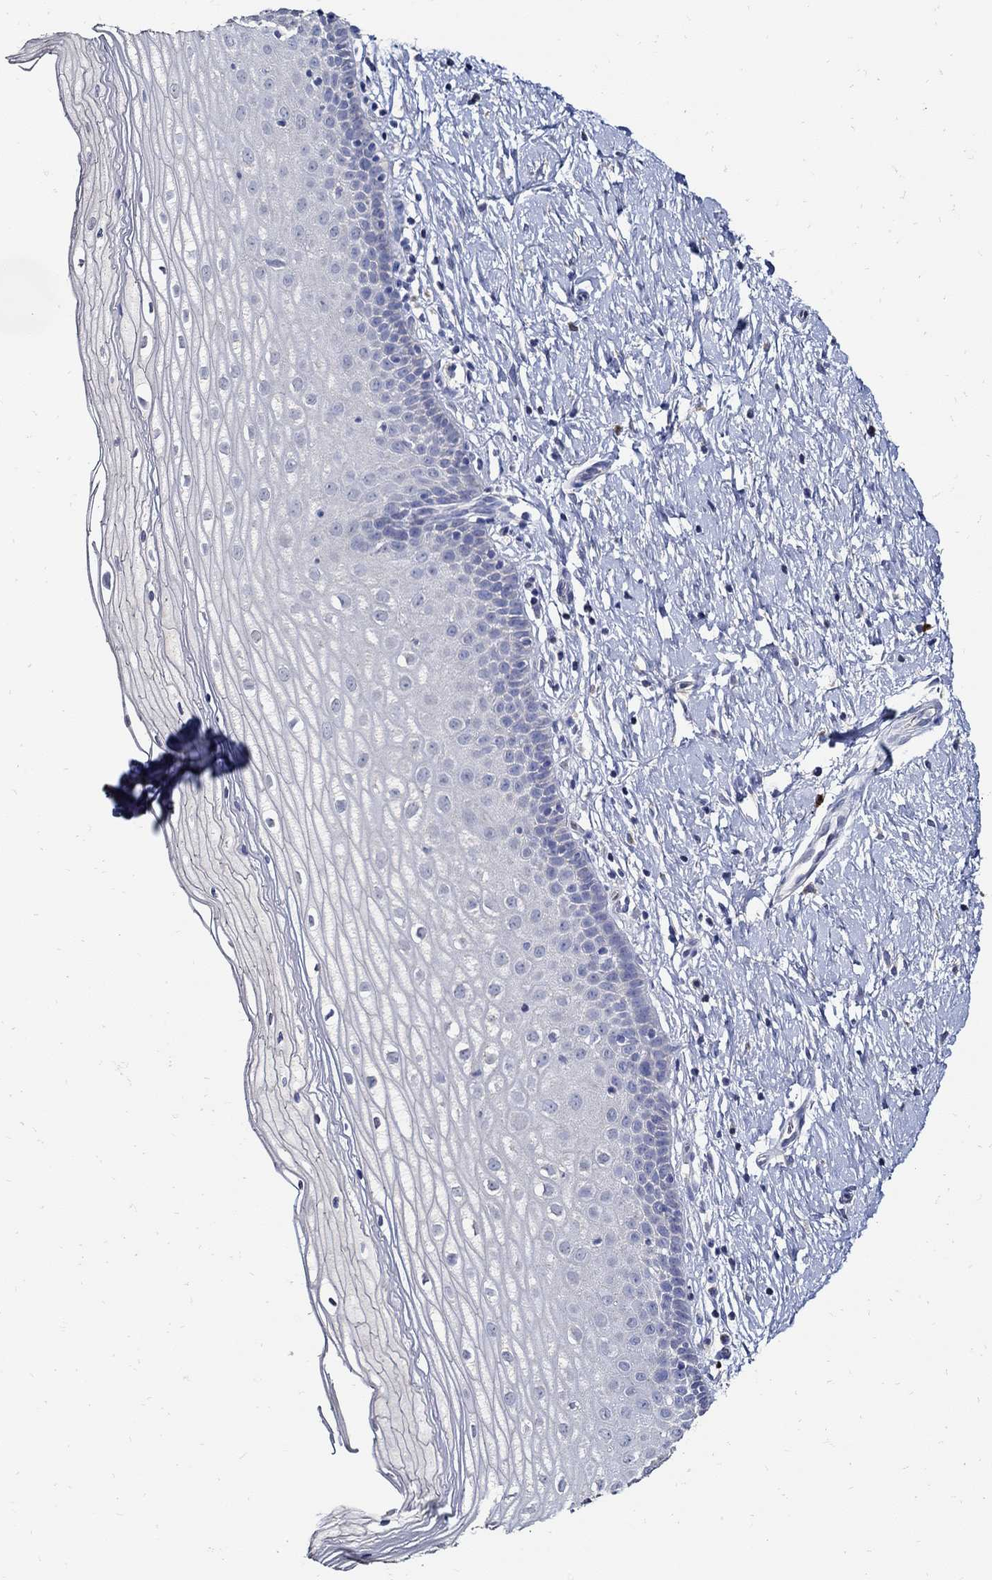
{"staining": {"intensity": "negative", "quantity": "none", "location": "none"}, "tissue": "cervix", "cell_type": "Squamous epithelial cells", "image_type": "normal", "snomed": [{"axis": "morphology", "description": "Normal tissue, NOS"}, {"axis": "topography", "description": "Cervix"}], "caption": "IHC image of benign cervix stained for a protein (brown), which exhibits no expression in squamous epithelial cells.", "gene": "PRX", "patient": {"sex": "female", "age": 37}}